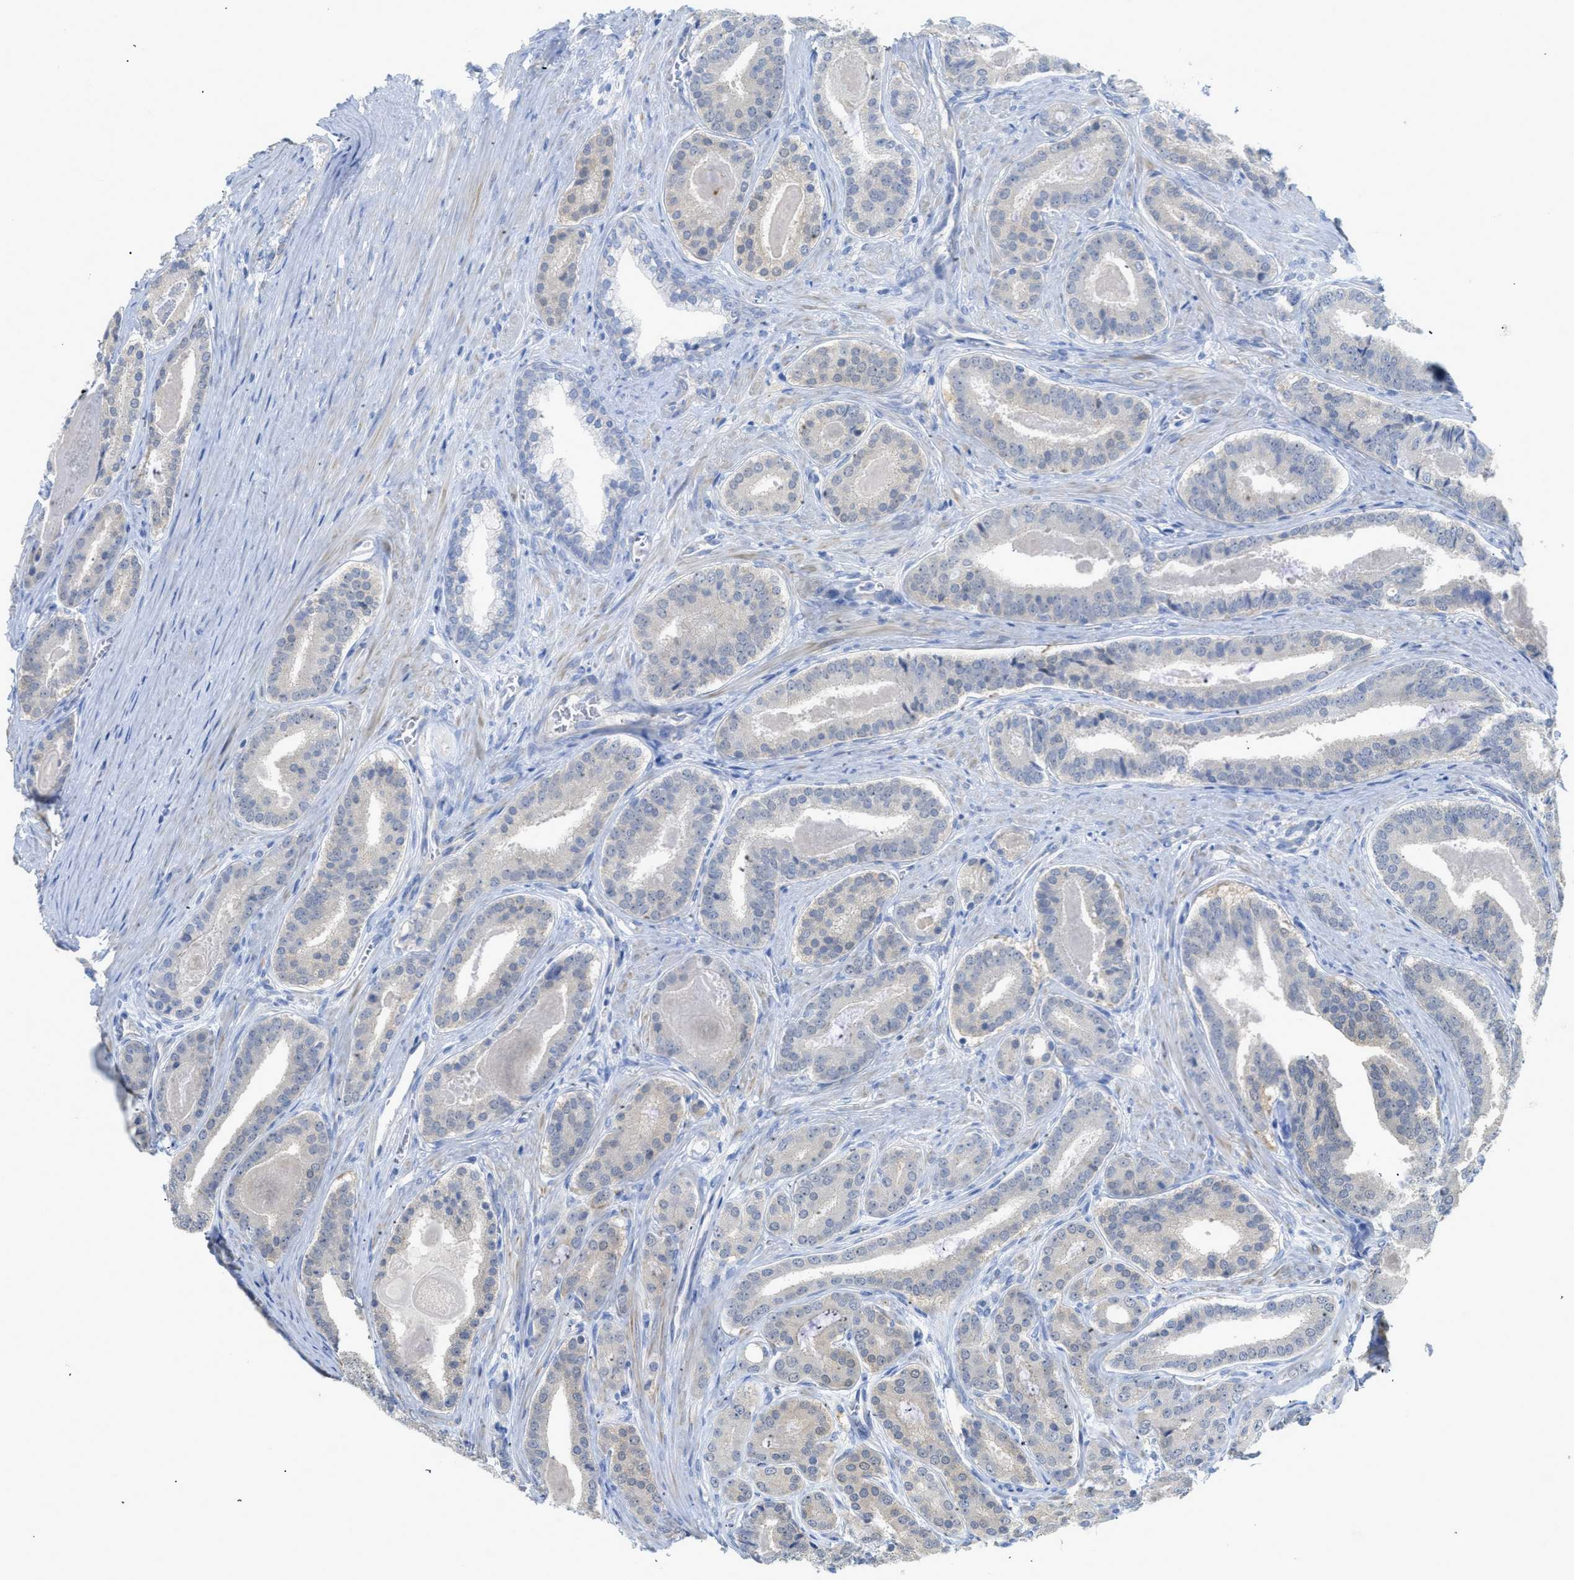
{"staining": {"intensity": "negative", "quantity": "none", "location": "none"}, "tissue": "prostate cancer", "cell_type": "Tumor cells", "image_type": "cancer", "snomed": [{"axis": "morphology", "description": "Adenocarcinoma, High grade"}, {"axis": "topography", "description": "Prostate"}], "caption": "High power microscopy image of an IHC photomicrograph of high-grade adenocarcinoma (prostate), revealing no significant staining in tumor cells.", "gene": "MYL3", "patient": {"sex": "male", "age": 60}}